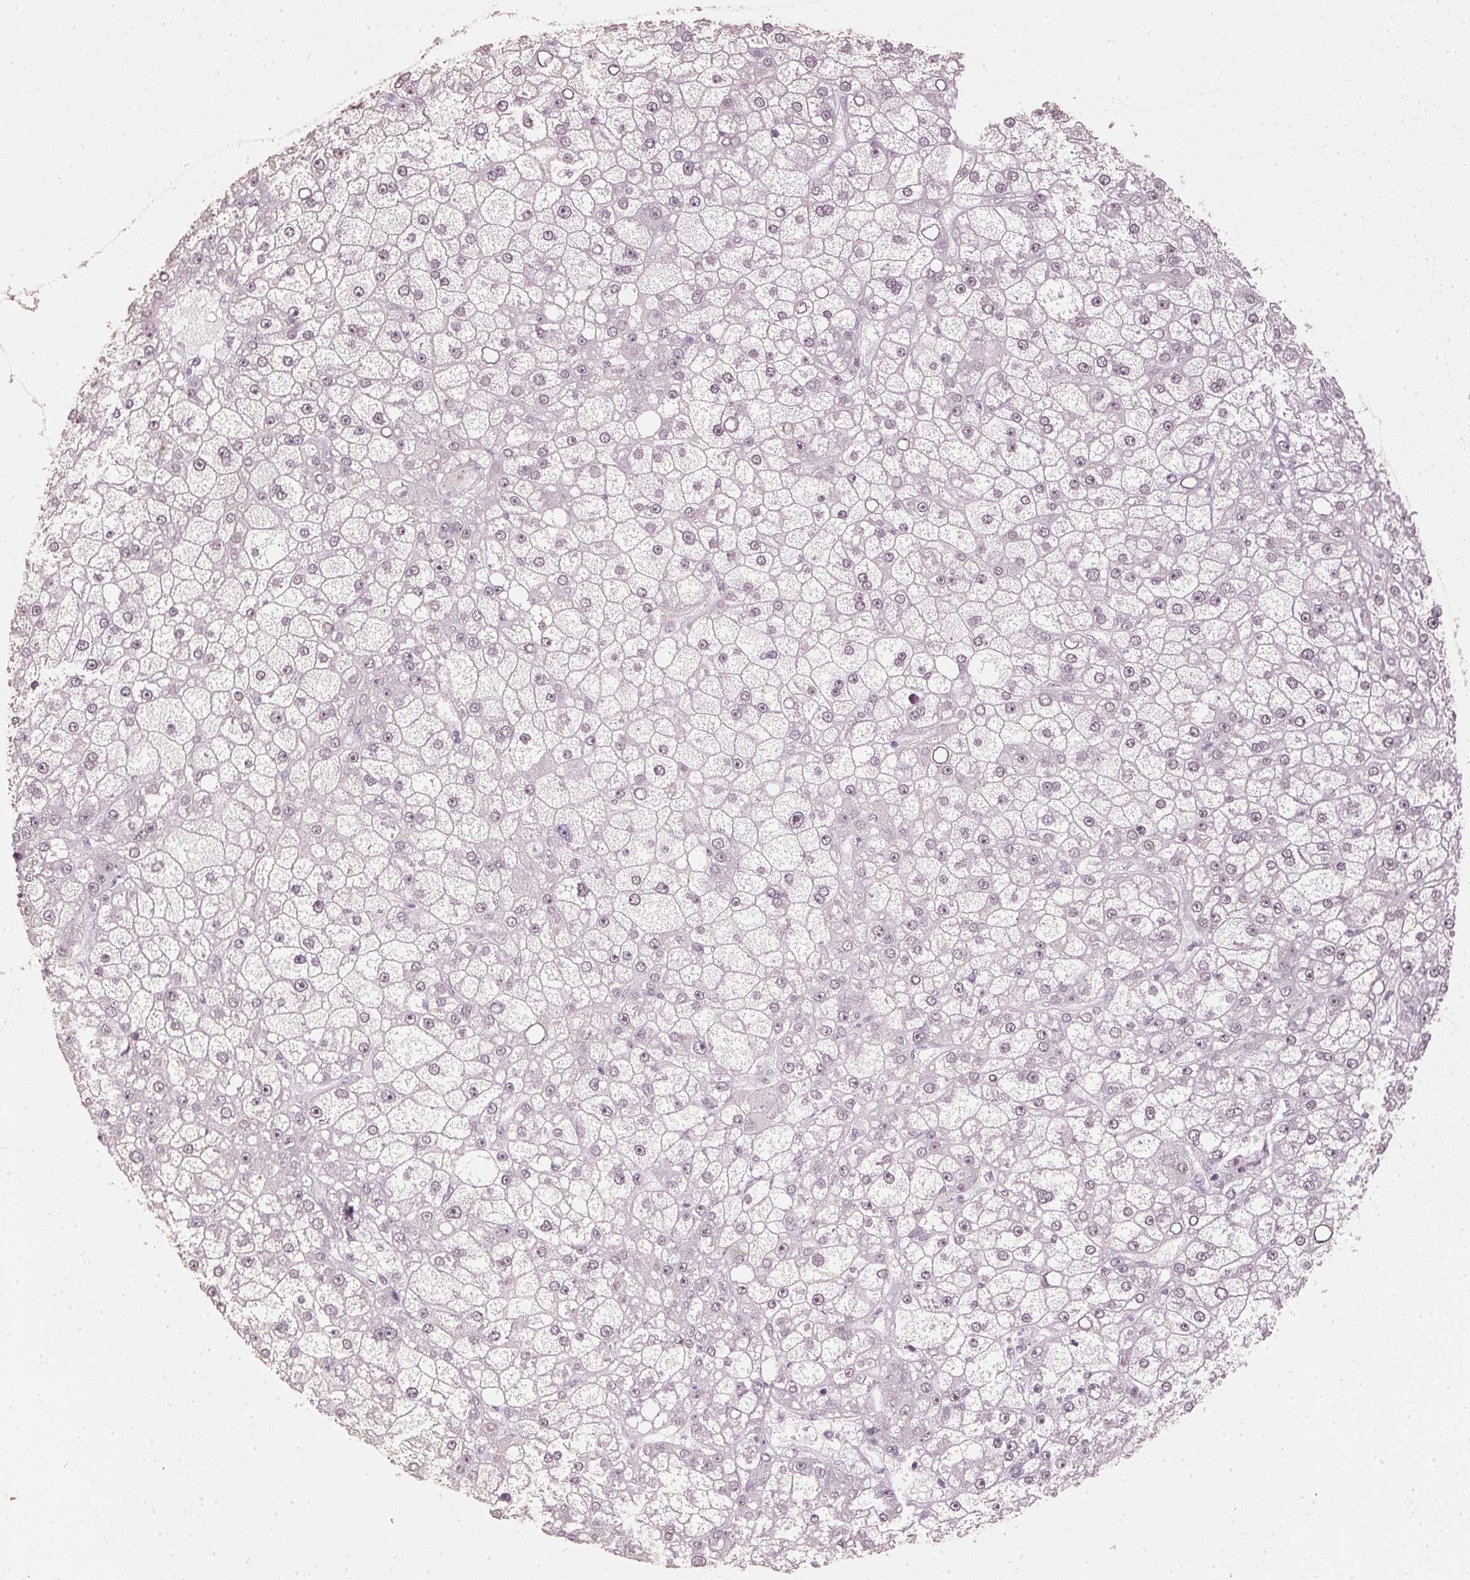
{"staining": {"intensity": "negative", "quantity": "none", "location": "none"}, "tissue": "liver cancer", "cell_type": "Tumor cells", "image_type": "cancer", "snomed": [{"axis": "morphology", "description": "Carcinoma, Hepatocellular, NOS"}, {"axis": "topography", "description": "Liver"}], "caption": "High power microscopy image of an immunohistochemistry (IHC) micrograph of liver hepatocellular carcinoma, revealing no significant staining in tumor cells.", "gene": "SLC39A3", "patient": {"sex": "male", "age": 67}}